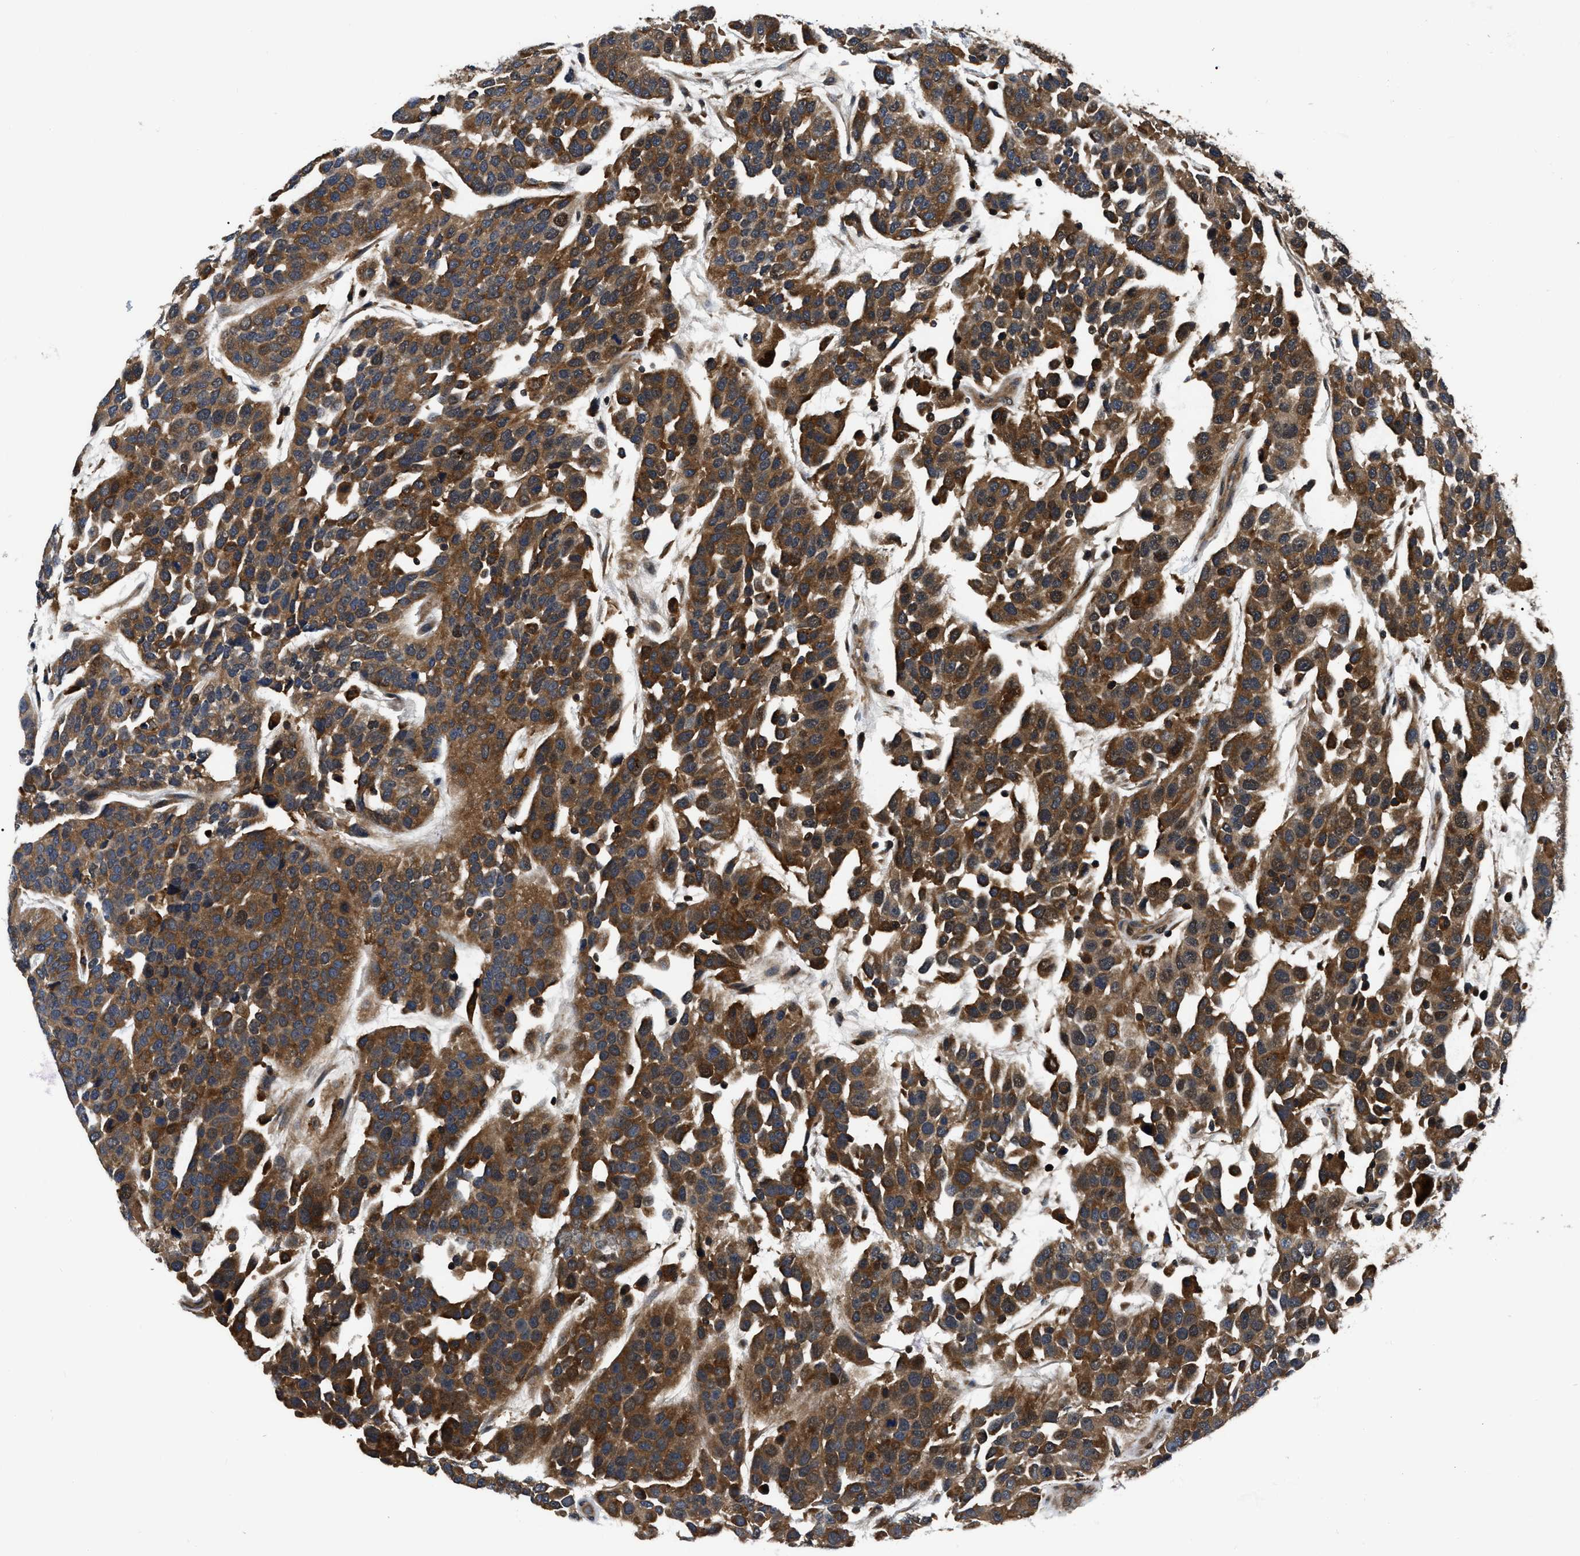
{"staining": {"intensity": "strong", "quantity": ">75%", "location": "cytoplasmic/membranous"}, "tissue": "urothelial cancer", "cell_type": "Tumor cells", "image_type": "cancer", "snomed": [{"axis": "morphology", "description": "Urothelial carcinoma, High grade"}, {"axis": "topography", "description": "Urinary bladder"}], "caption": "A brown stain highlights strong cytoplasmic/membranous expression of a protein in urothelial cancer tumor cells. (DAB IHC, brown staining for protein, blue staining for nuclei).", "gene": "GET4", "patient": {"sex": "female", "age": 80}}